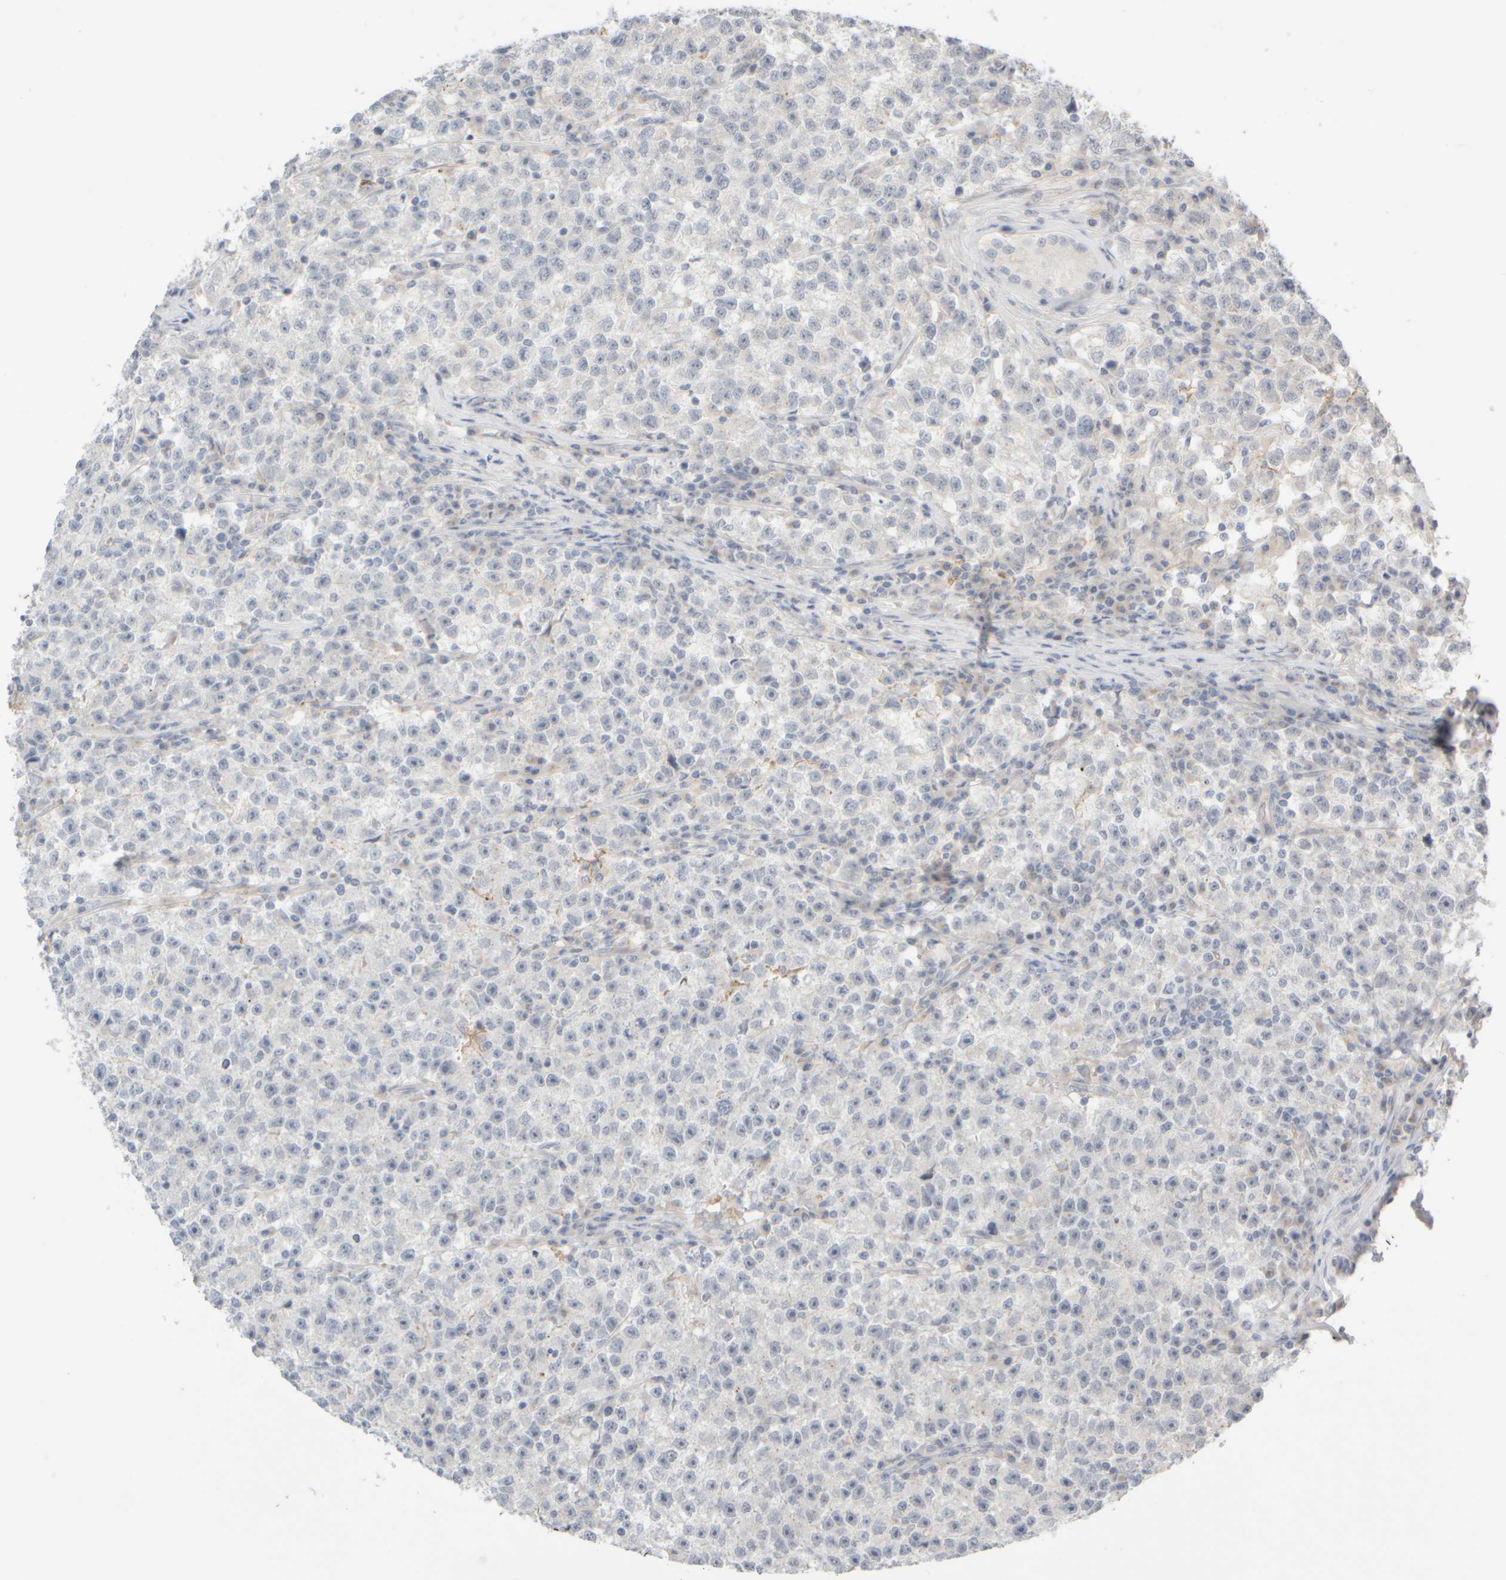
{"staining": {"intensity": "negative", "quantity": "none", "location": "none"}, "tissue": "testis cancer", "cell_type": "Tumor cells", "image_type": "cancer", "snomed": [{"axis": "morphology", "description": "Seminoma, NOS"}, {"axis": "topography", "description": "Testis"}], "caption": "Immunohistochemistry histopathology image of neoplastic tissue: human testis cancer (seminoma) stained with DAB shows no significant protein positivity in tumor cells.", "gene": "GOPC", "patient": {"sex": "male", "age": 22}}